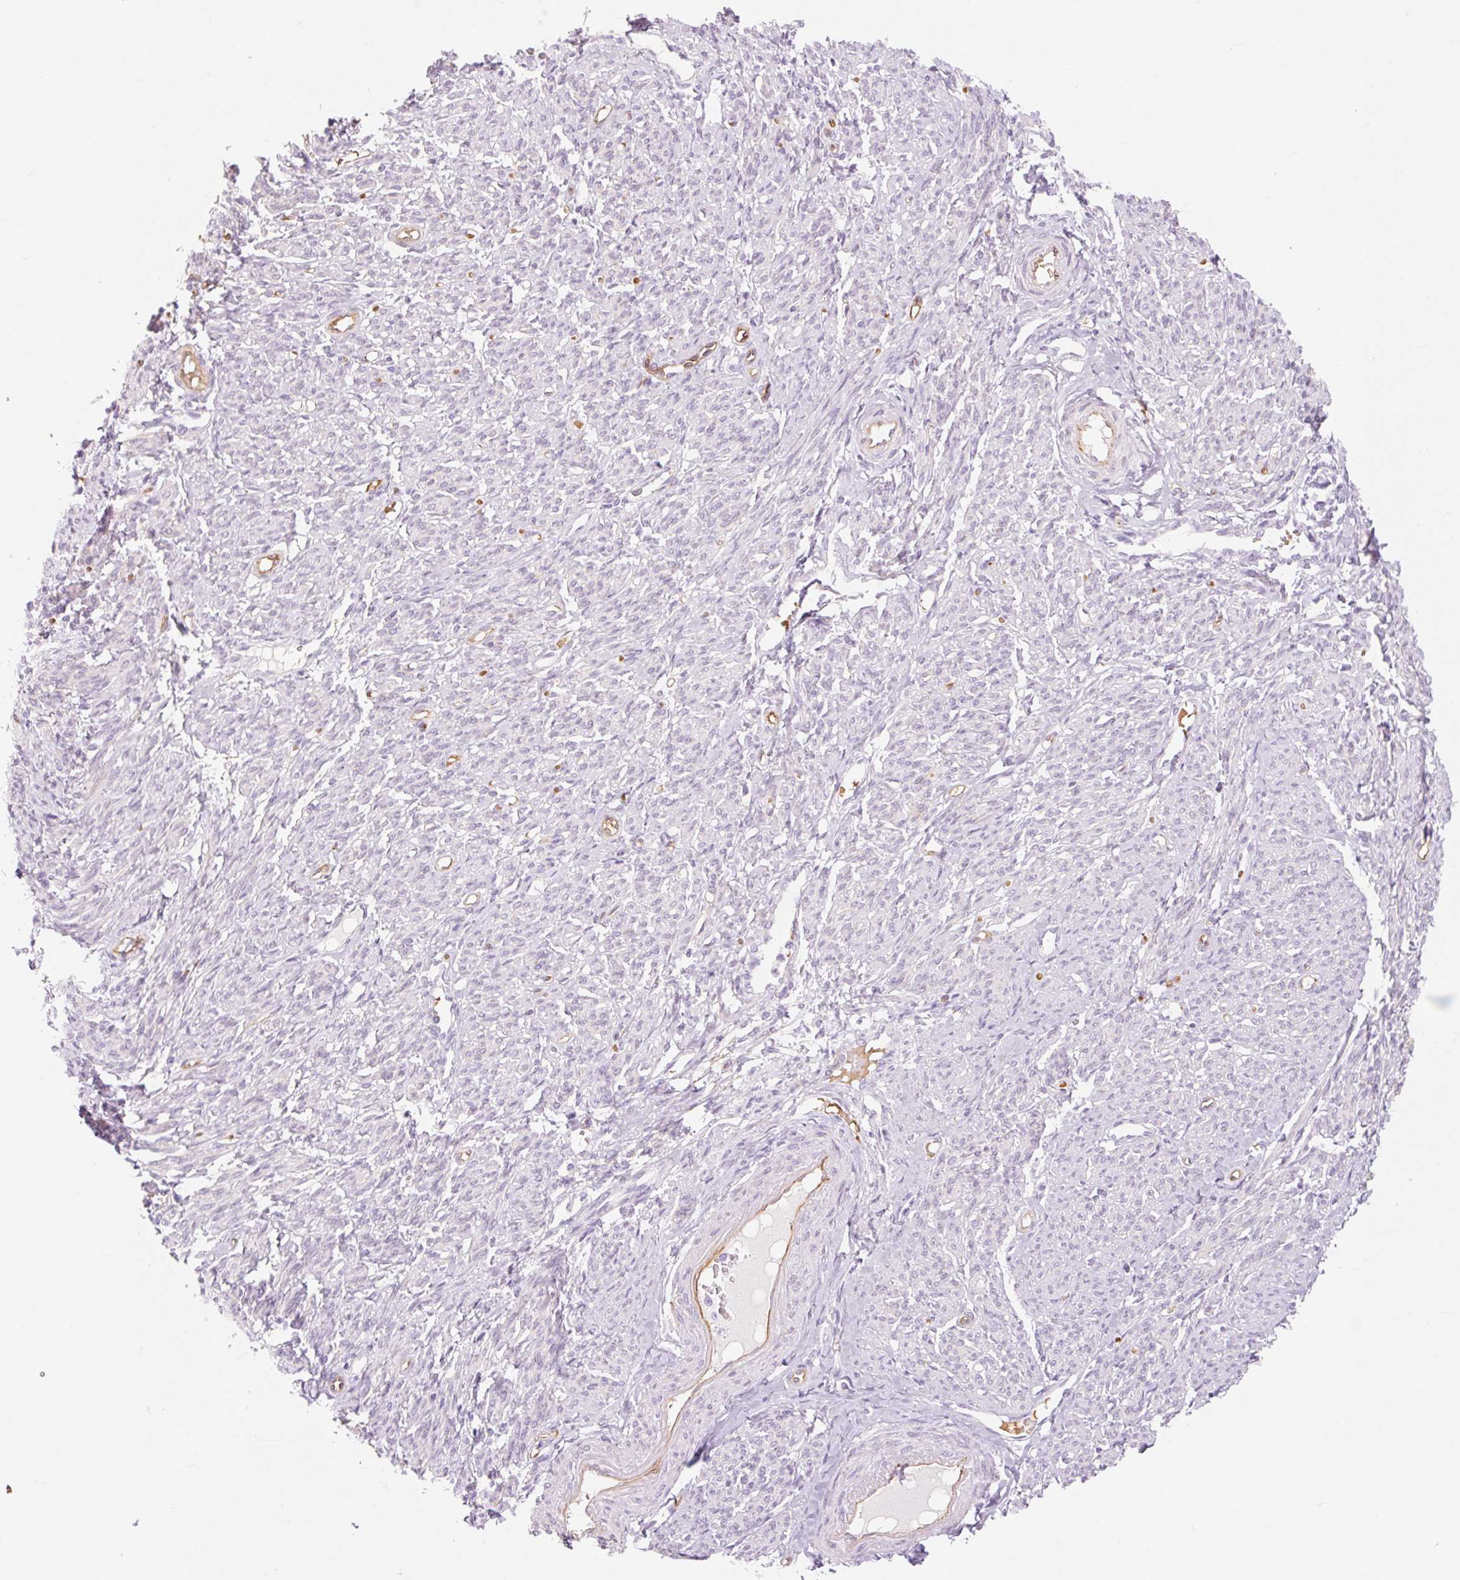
{"staining": {"intensity": "weak", "quantity": "<25%", "location": "cytoplasmic/membranous"}, "tissue": "smooth muscle", "cell_type": "Smooth muscle cells", "image_type": "normal", "snomed": [{"axis": "morphology", "description": "Normal tissue, NOS"}, {"axis": "topography", "description": "Smooth muscle"}], "caption": "This histopathology image is of unremarkable smooth muscle stained with immunohistochemistry (IHC) to label a protein in brown with the nuclei are counter-stained blue. There is no staining in smooth muscle cells.", "gene": "TAF1L", "patient": {"sex": "female", "age": 65}}